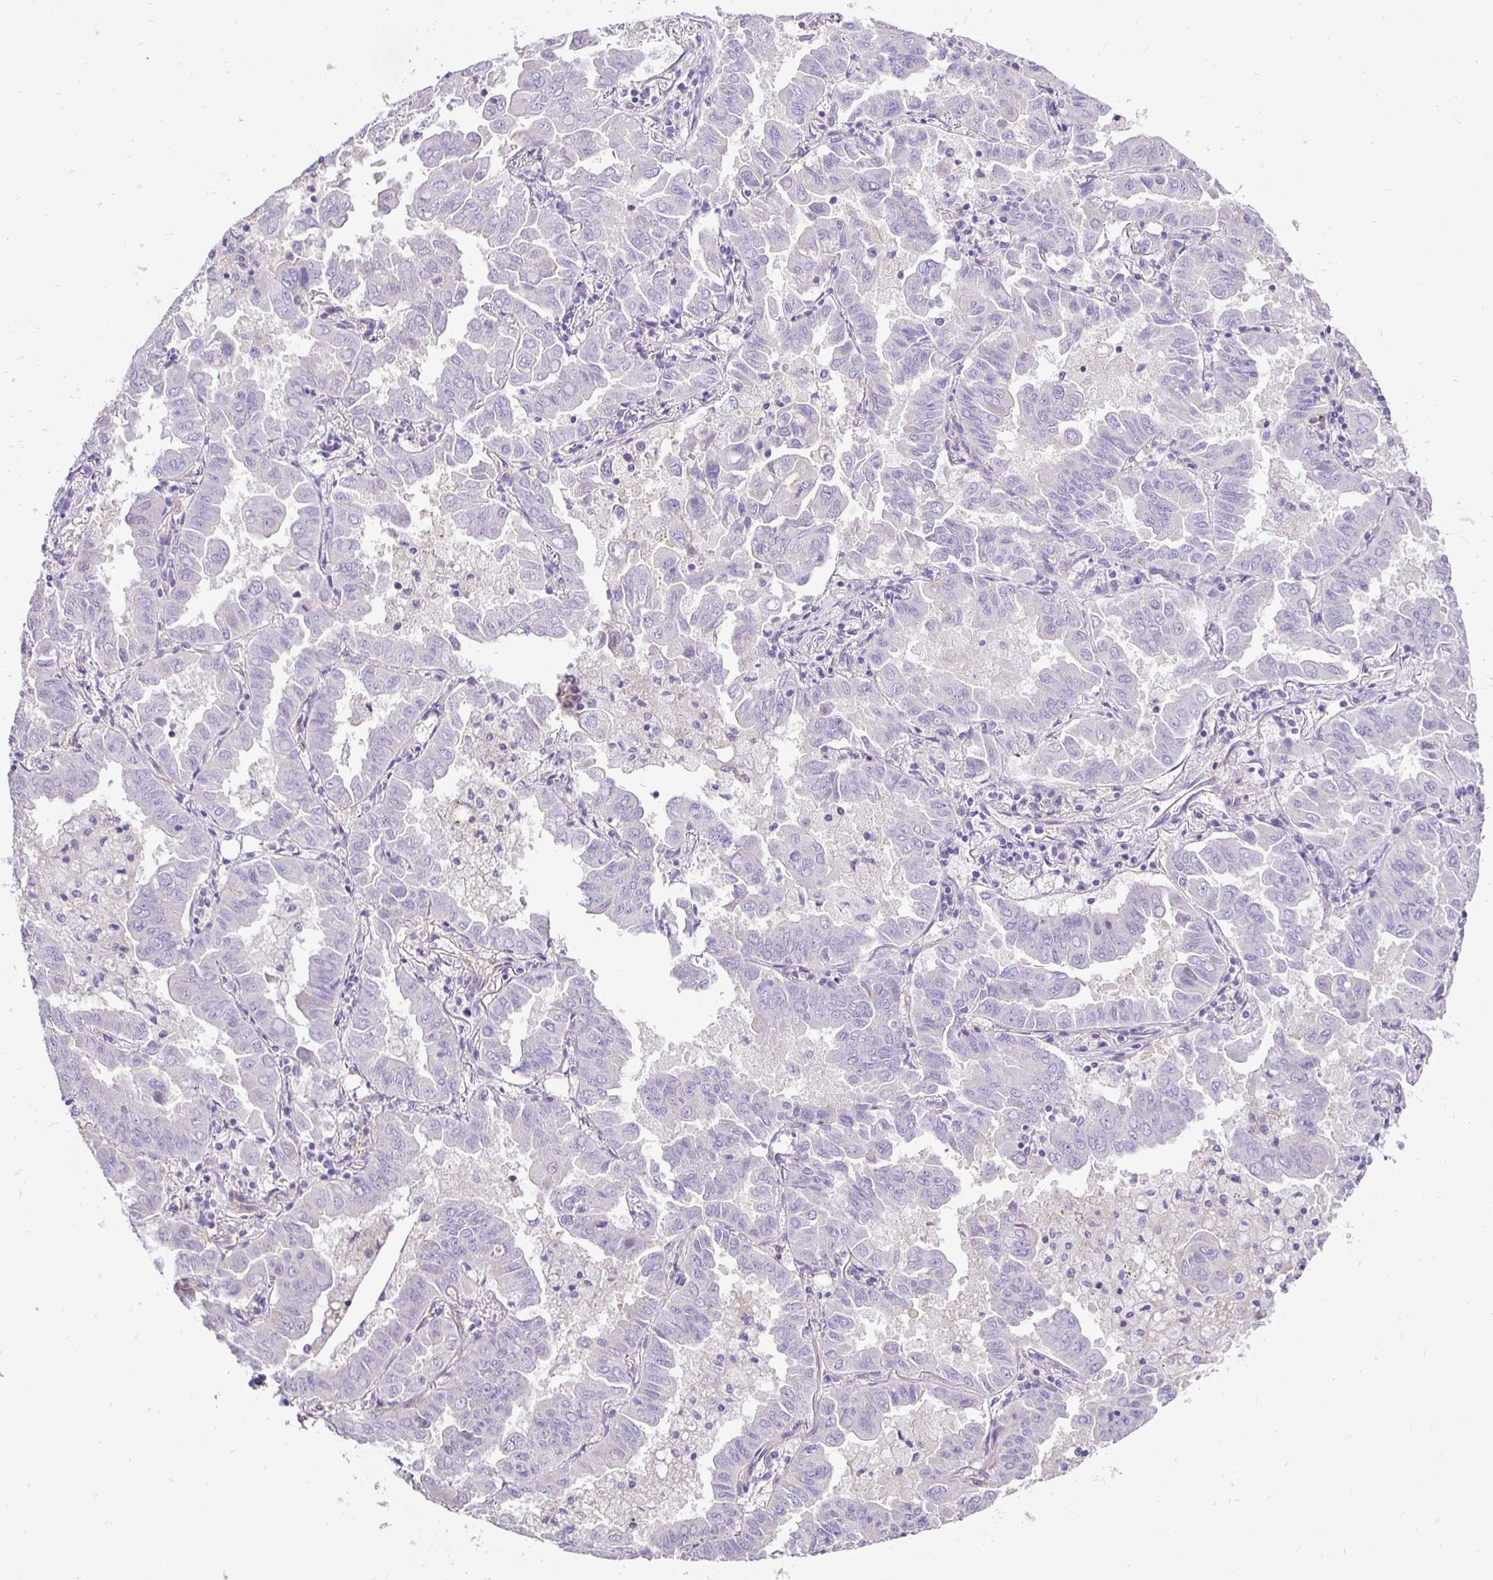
{"staining": {"intensity": "negative", "quantity": "none", "location": "none"}, "tissue": "lung cancer", "cell_type": "Tumor cells", "image_type": "cancer", "snomed": [{"axis": "morphology", "description": "Adenocarcinoma, NOS"}, {"axis": "topography", "description": "Lung"}], "caption": "Micrograph shows no protein staining in tumor cells of lung cancer (adenocarcinoma) tissue.", "gene": "SLC9A1", "patient": {"sex": "male", "age": 64}}